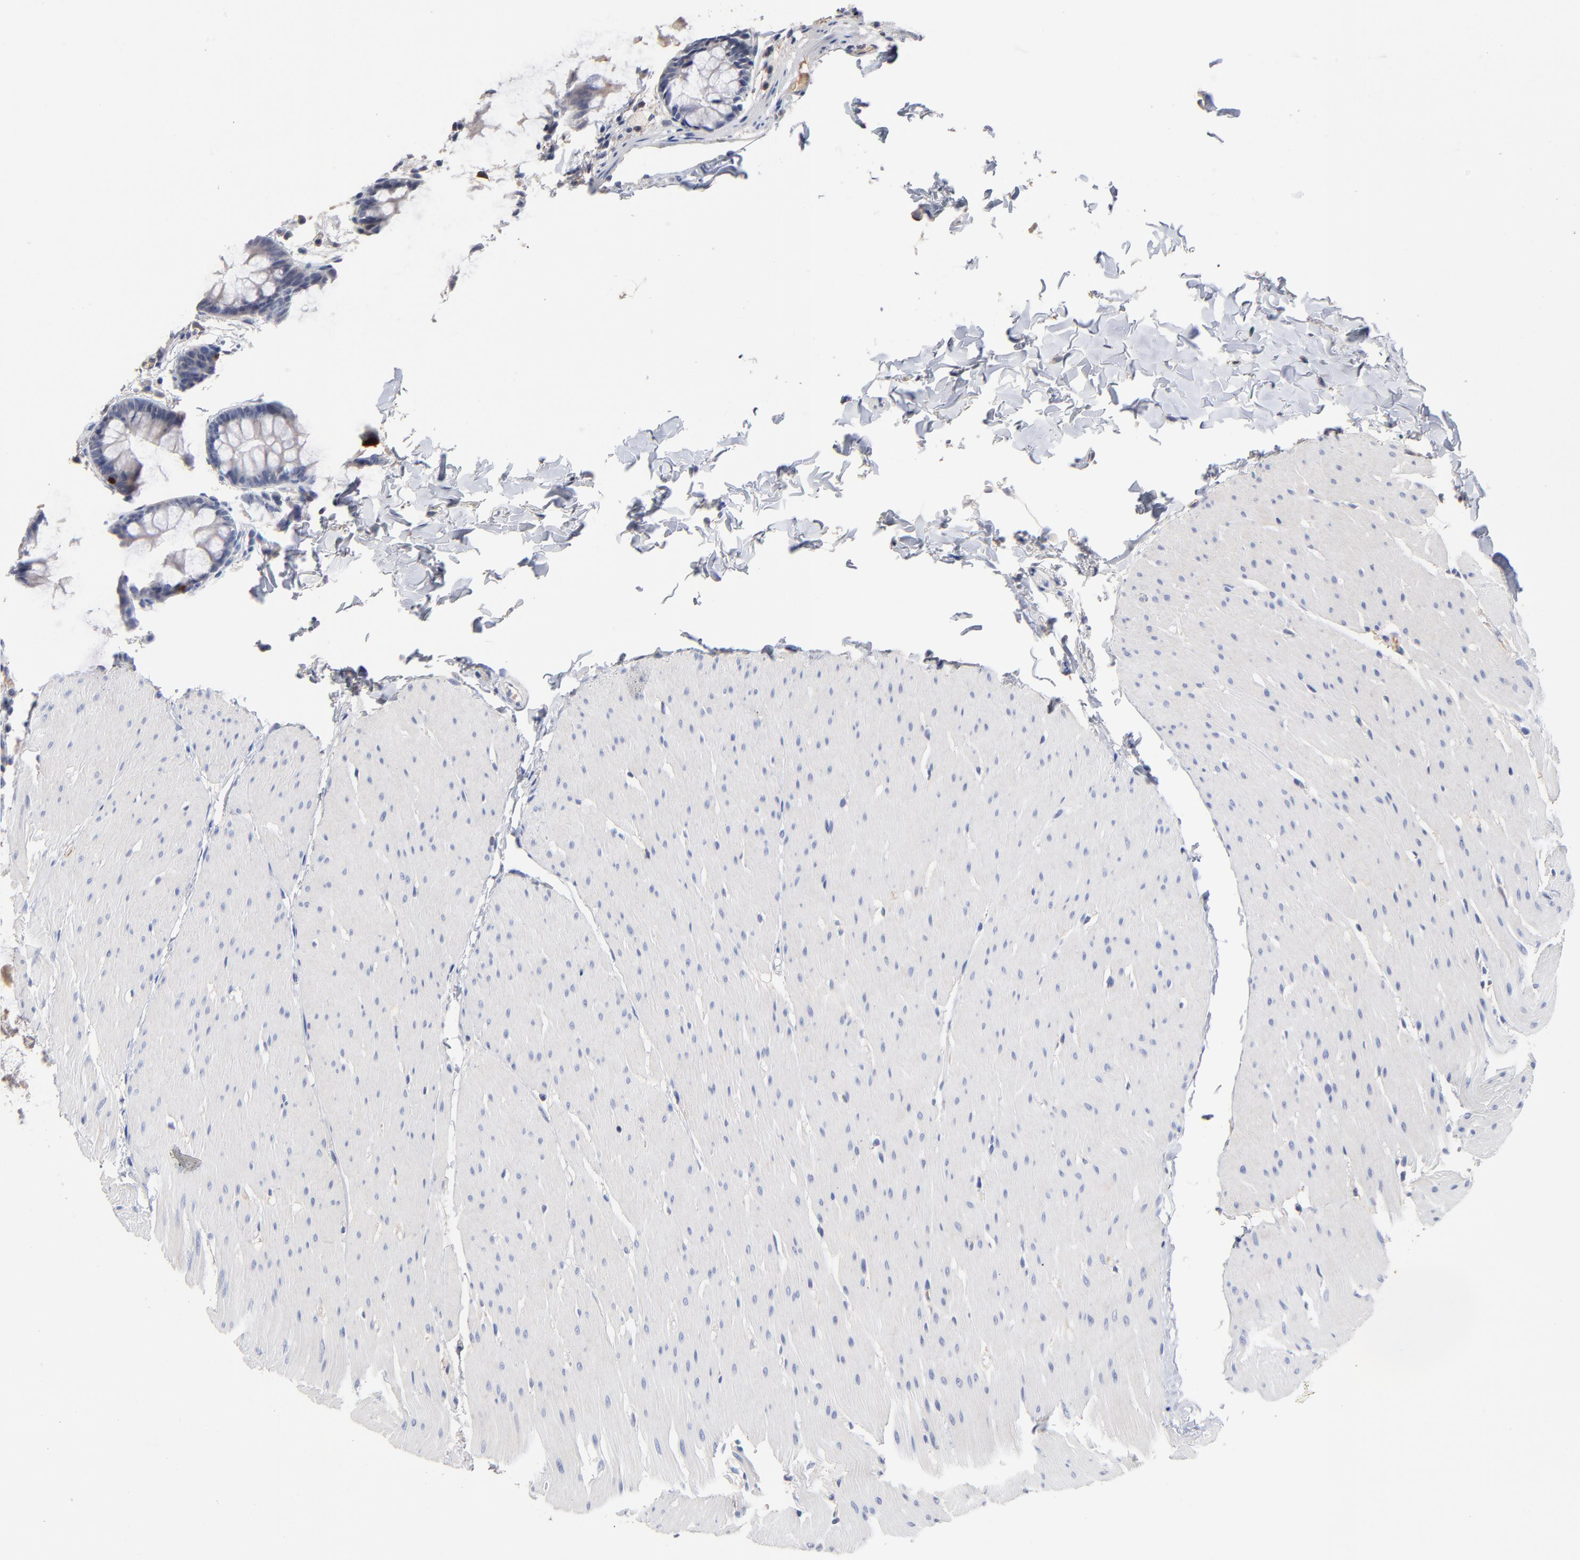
{"staining": {"intensity": "negative", "quantity": "none", "location": "none"}, "tissue": "colon", "cell_type": "Endothelial cells", "image_type": "normal", "snomed": [{"axis": "morphology", "description": "Normal tissue, NOS"}, {"axis": "topography", "description": "Smooth muscle"}, {"axis": "topography", "description": "Colon"}], "caption": "Normal colon was stained to show a protein in brown. There is no significant positivity in endothelial cells. (Brightfield microscopy of DAB (3,3'-diaminobenzidine) immunohistochemistry at high magnification).", "gene": "TRAT1", "patient": {"sex": "male", "age": 67}}